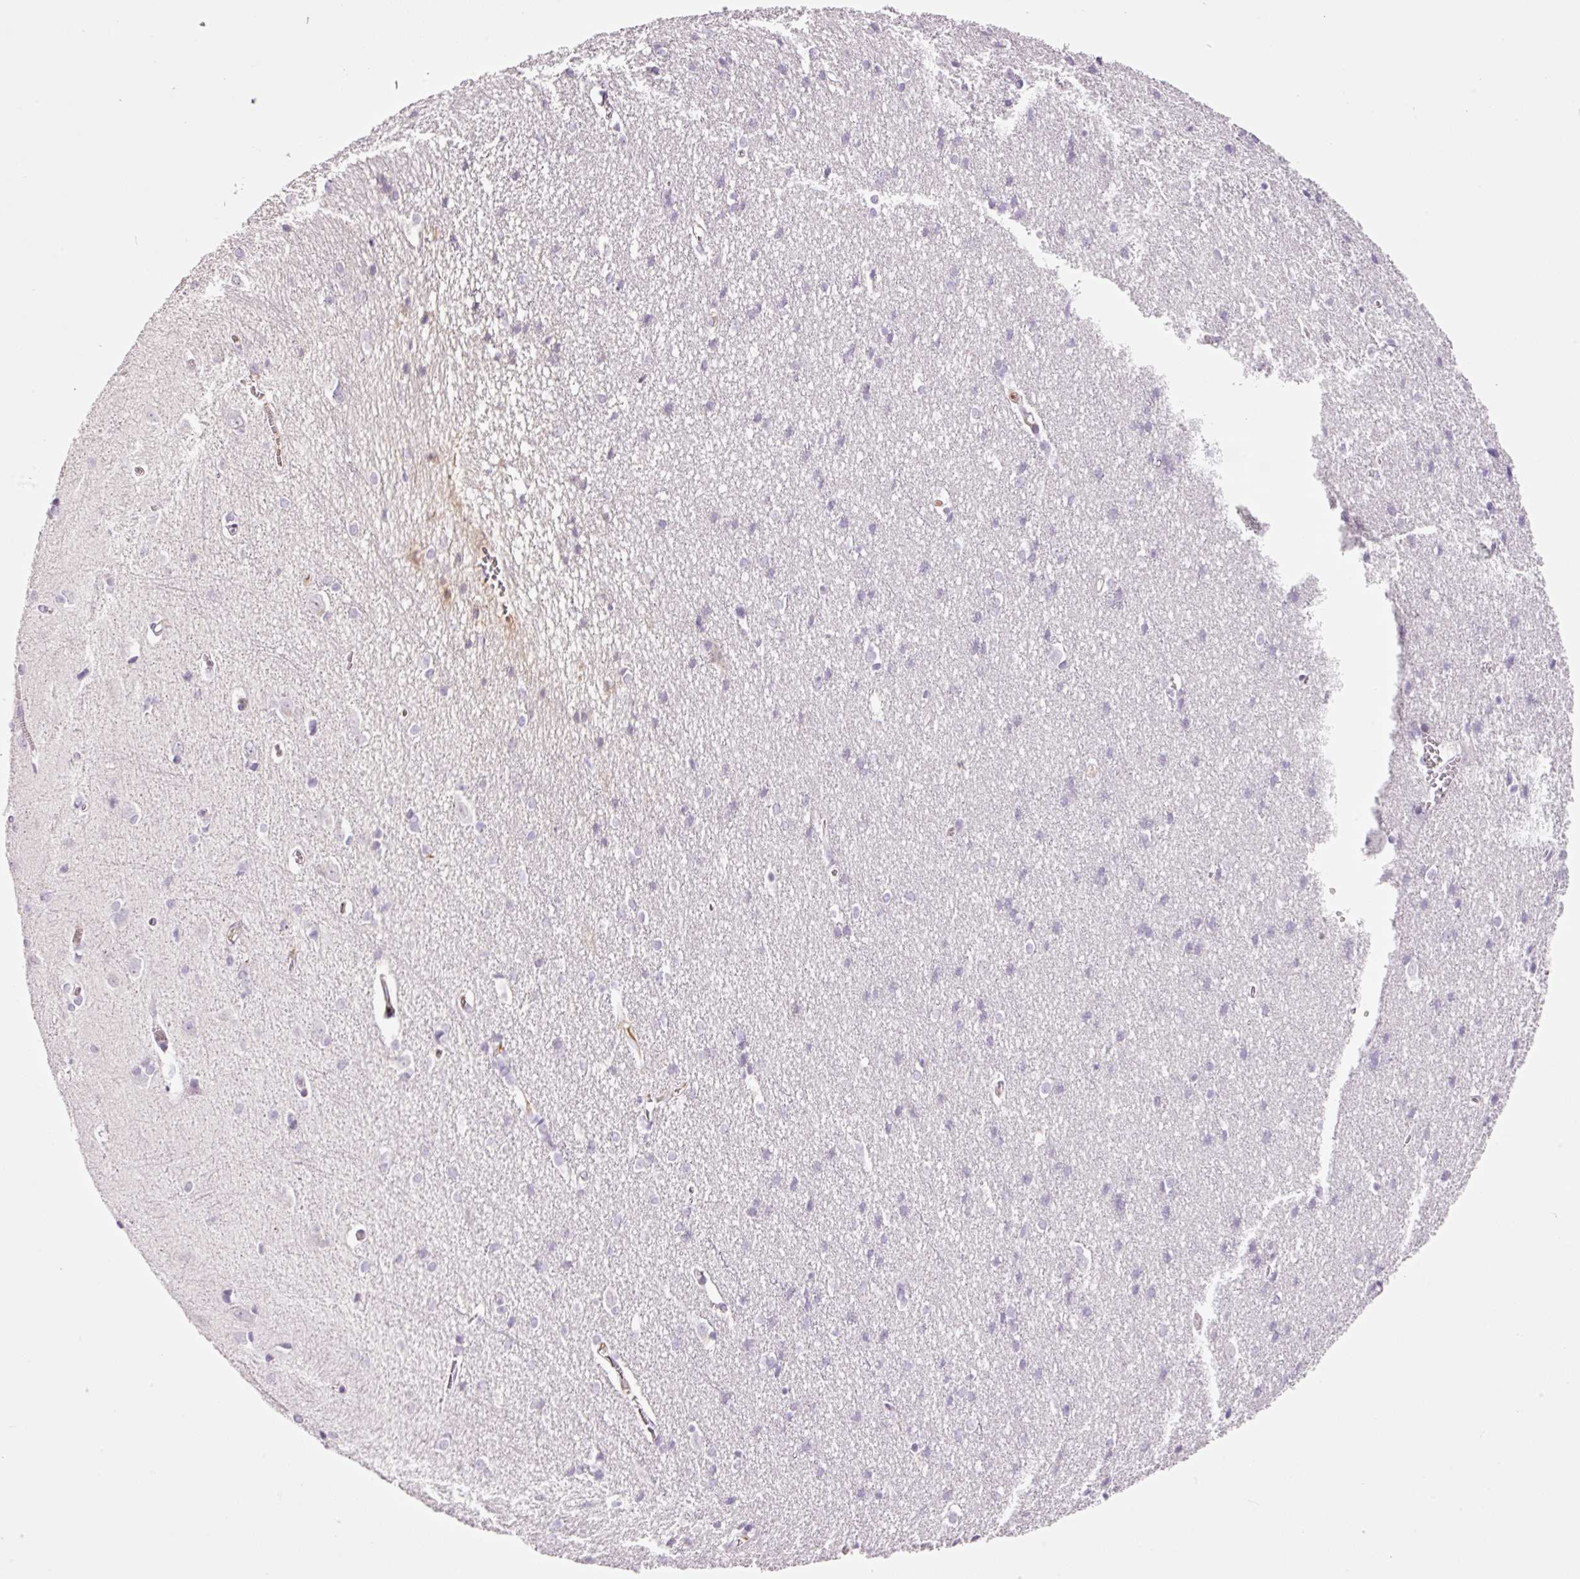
{"staining": {"intensity": "negative", "quantity": "none", "location": "none"}, "tissue": "cerebral cortex", "cell_type": "Endothelial cells", "image_type": "normal", "snomed": [{"axis": "morphology", "description": "Normal tissue, NOS"}, {"axis": "topography", "description": "Cerebral cortex"}], "caption": "An immunohistochemistry (IHC) image of normal cerebral cortex is shown. There is no staining in endothelial cells of cerebral cortex.", "gene": "KLF1", "patient": {"sex": "male", "age": 37}}